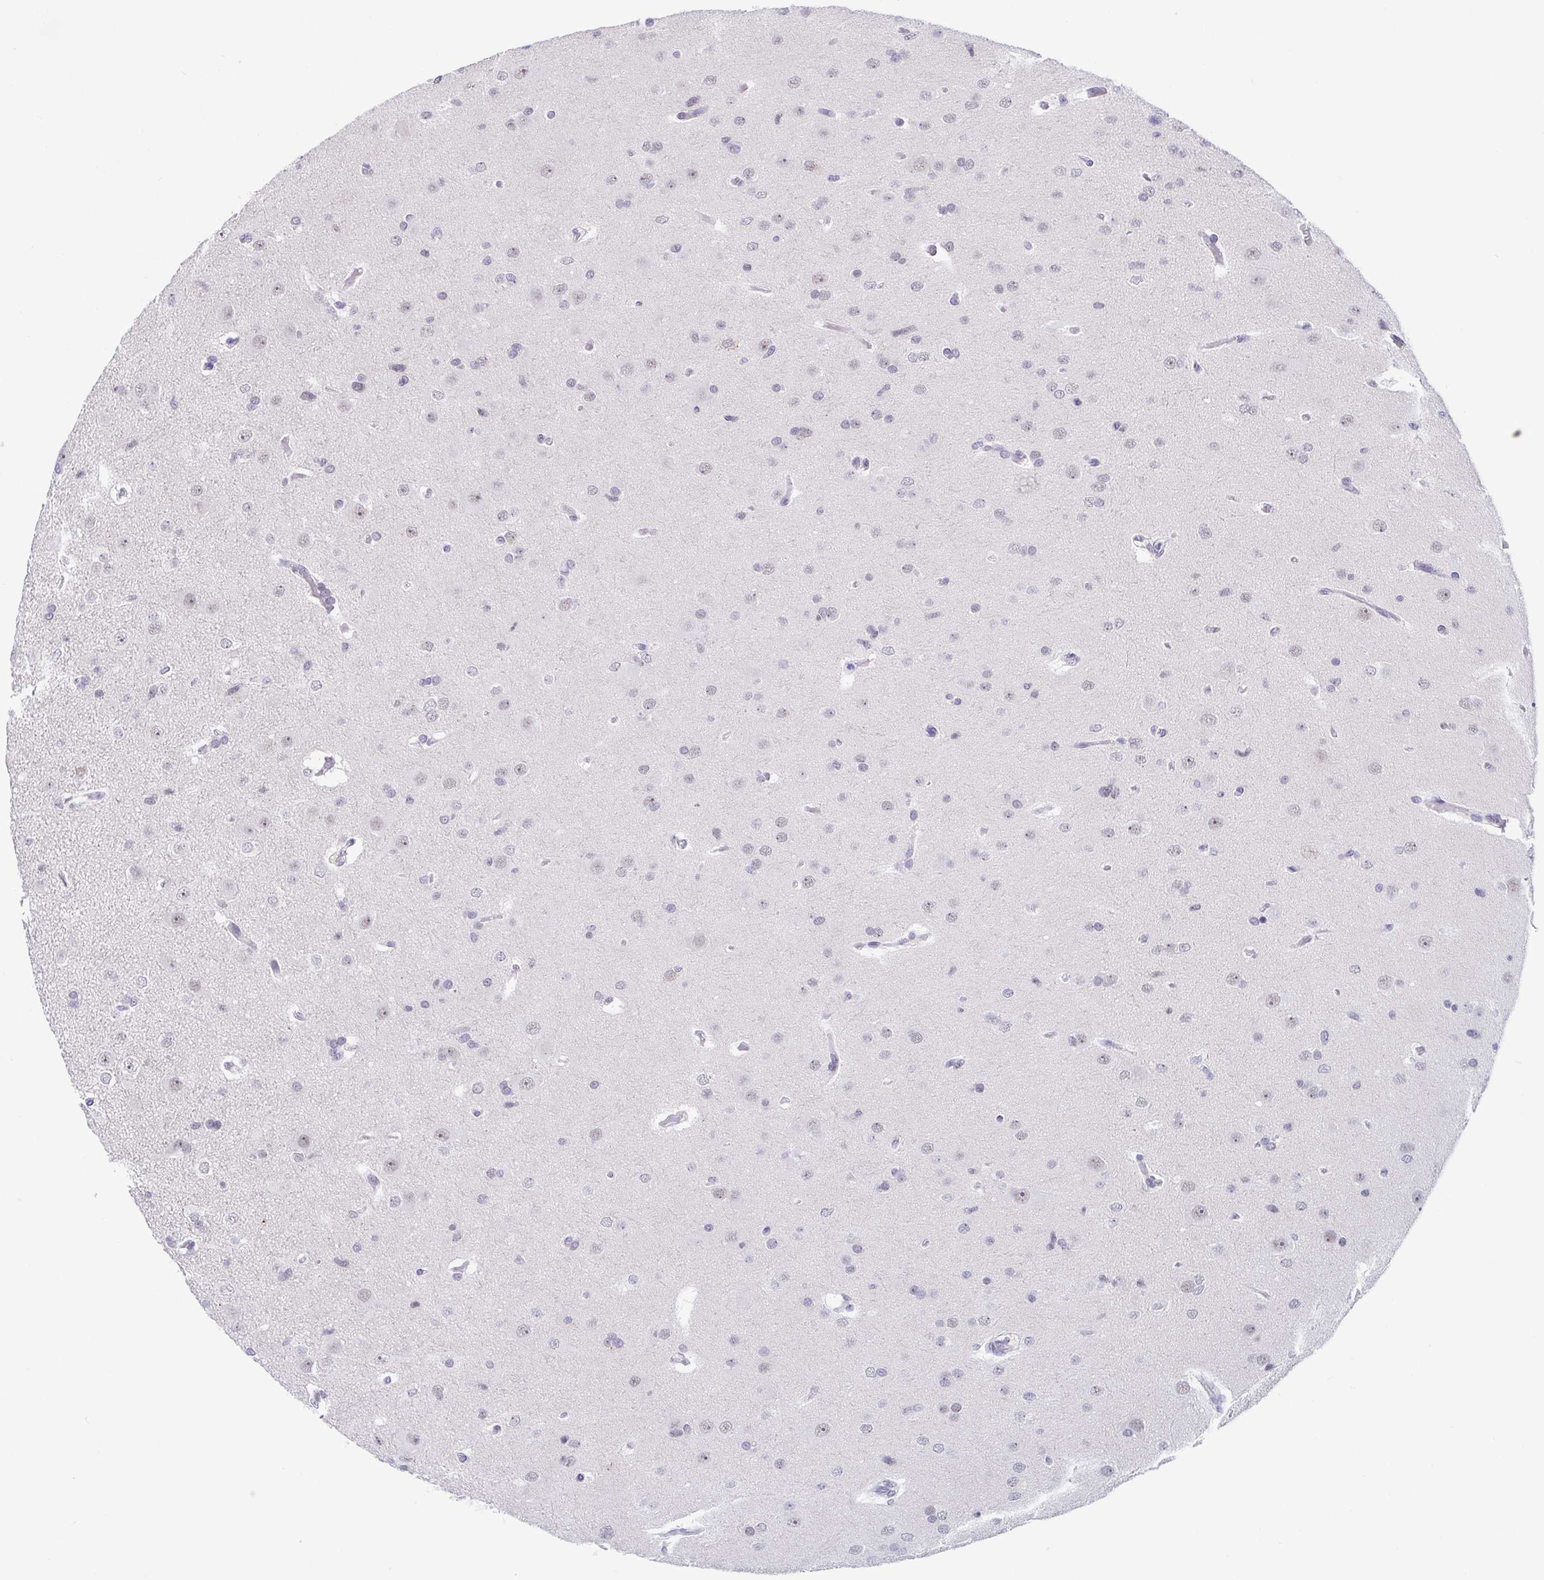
{"staining": {"intensity": "negative", "quantity": "none", "location": "none"}, "tissue": "glioma", "cell_type": "Tumor cells", "image_type": "cancer", "snomed": [{"axis": "morphology", "description": "Glioma, malignant, High grade"}, {"axis": "topography", "description": "Brain"}], "caption": "Tumor cells are negative for brown protein staining in glioma.", "gene": "WDR72", "patient": {"sex": "male", "age": 53}}